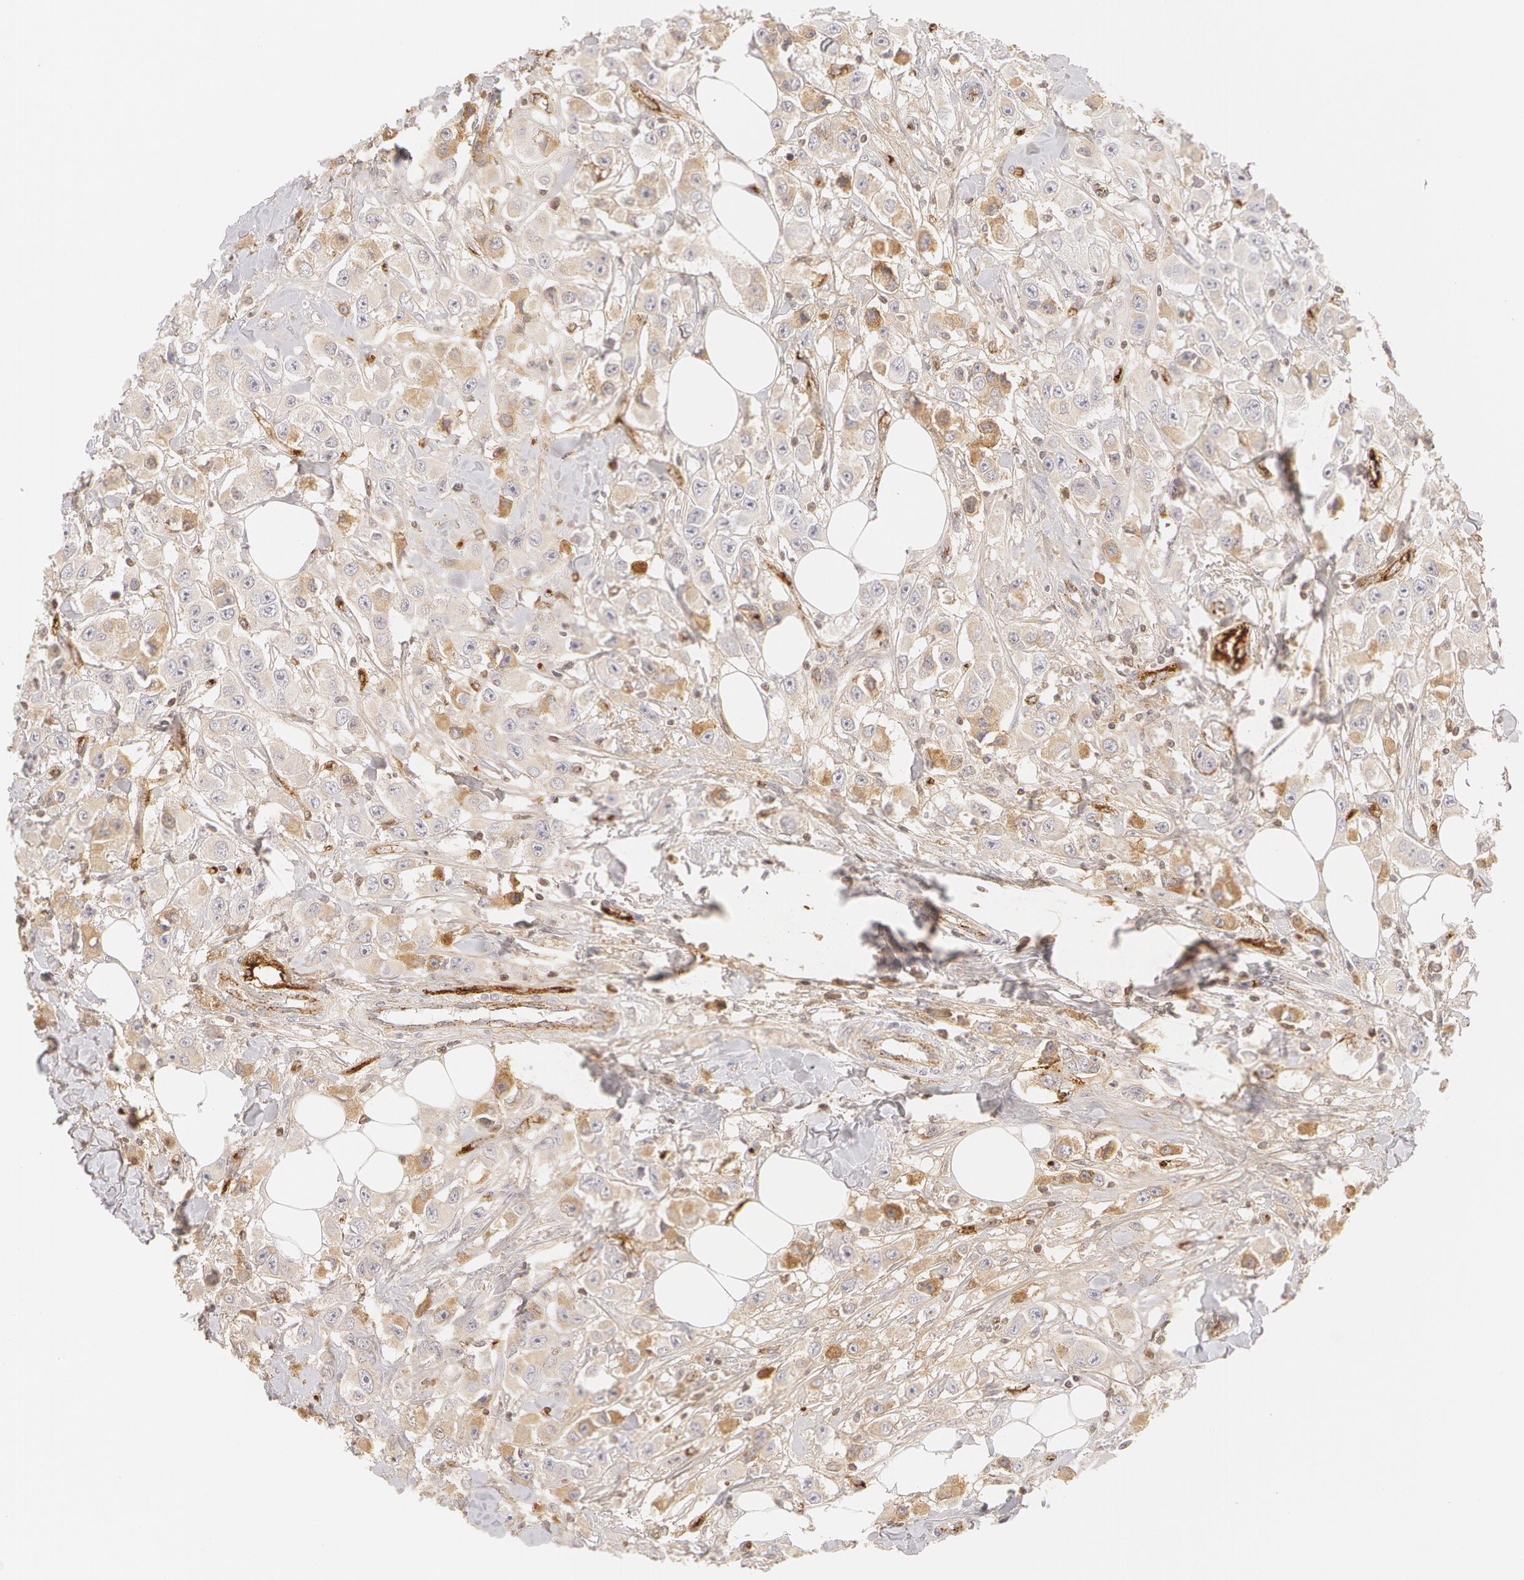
{"staining": {"intensity": "weak", "quantity": "<25%", "location": "cytoplasmic/membranous"}, "tissue": "breast cancer", "cell_type": "Tumor cells", "image_type": "cancer", "snomed": [{"axis": "morphology", "description": "Duct carcinoma"}, {"axis": "topography", "description": "Breast"}], "caption": "The photomicrograph demonstrates no significant expression in tumor cells of breast invasive ductal carcinoma. (Brightfield microscopy of DAB IHC at high magnification).", "gene": "VWF", "patient": {"sex": "female", "age": 58}}